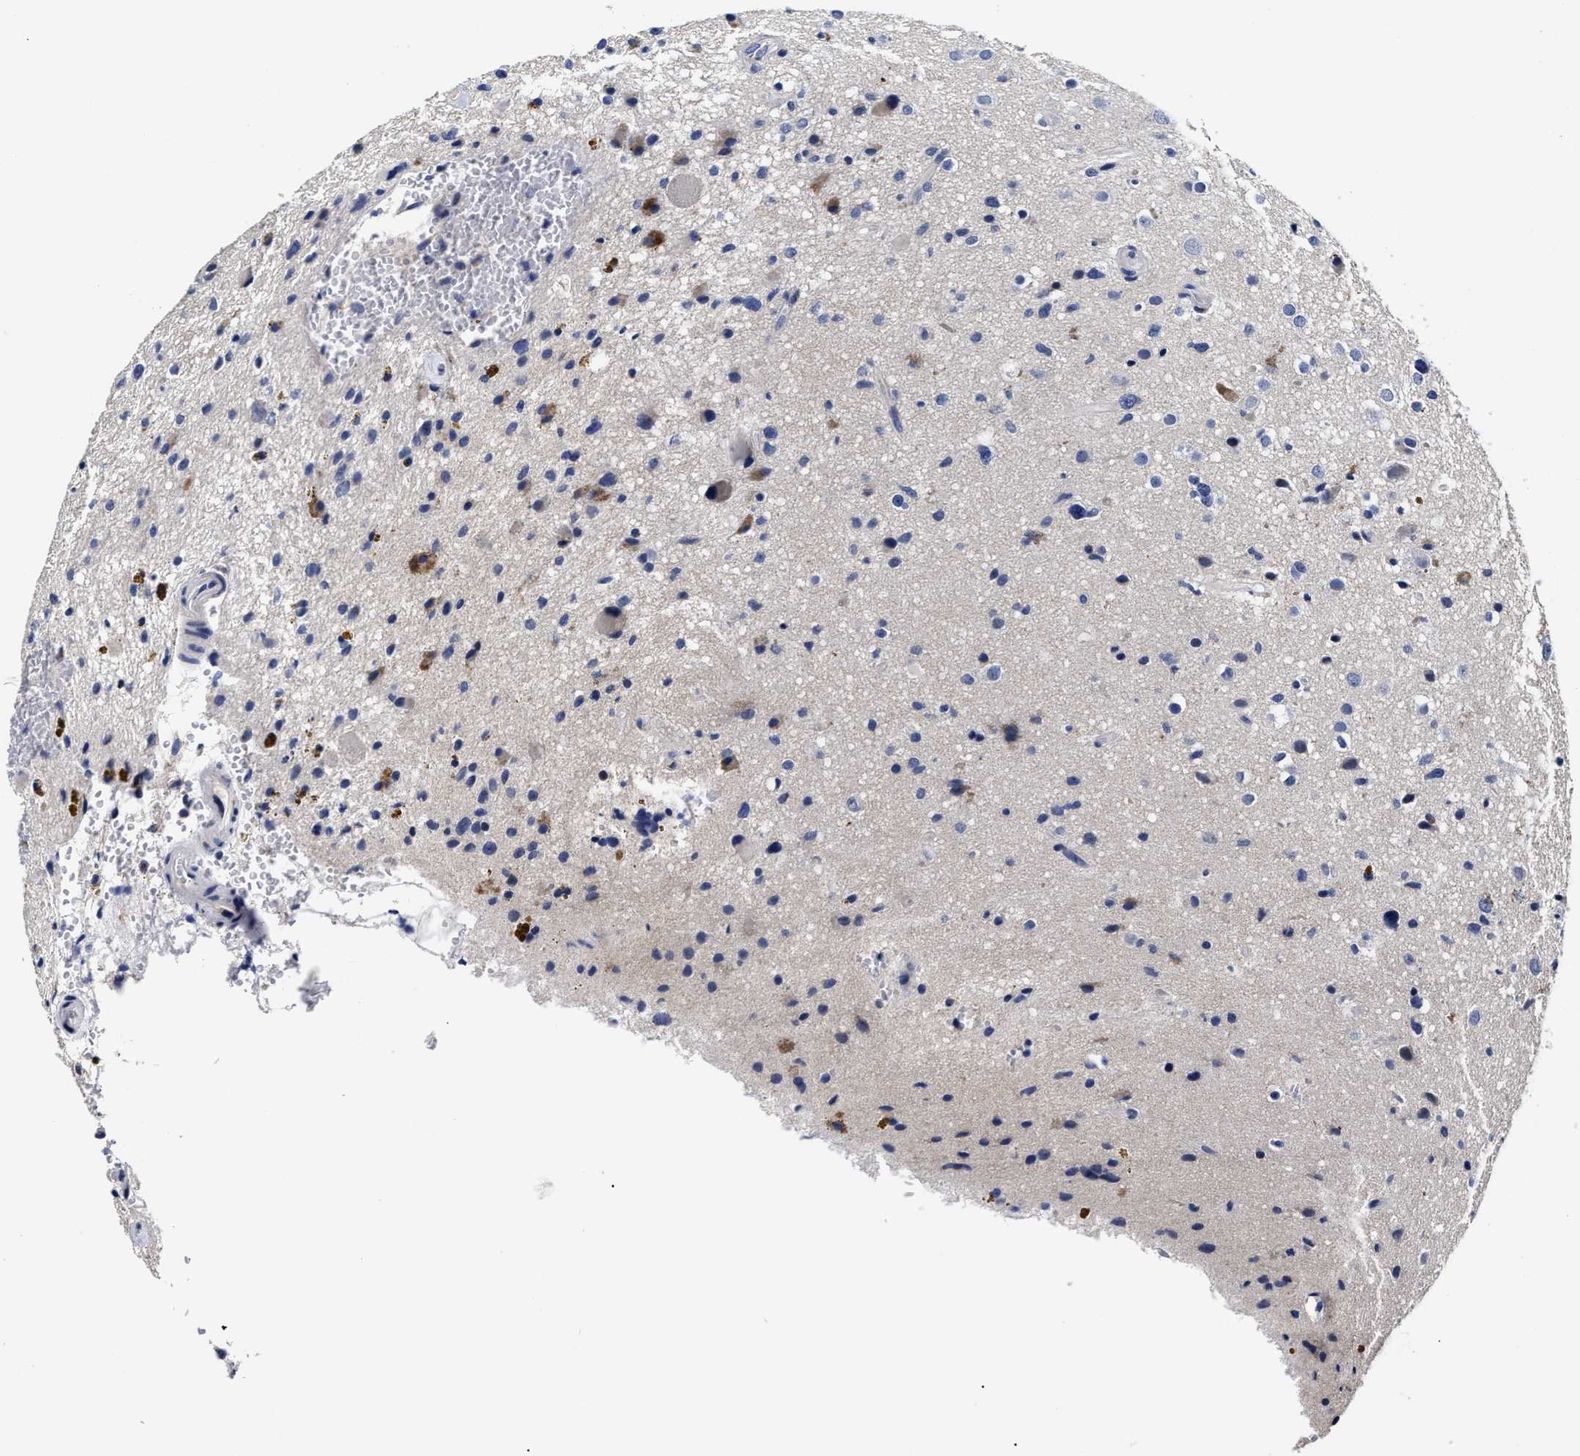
{"staining": {"intensity": "weak", "quantity": "<25%", "location": "cytoplasmic/membranous"}, "tissue": "glioma", "cell_type": "Tumor cells", "image_type": "cancer", "snomed": [{"axis": "morphology", "description": "Glioma, malignant, High grade"}, {"axis": "topography", "description": "Brain"}], "caption": "Tumor cells show no significant protein staining in glioma.", "gene": "OLFML2A", "patient": {"sex": "male", "age": 33}}